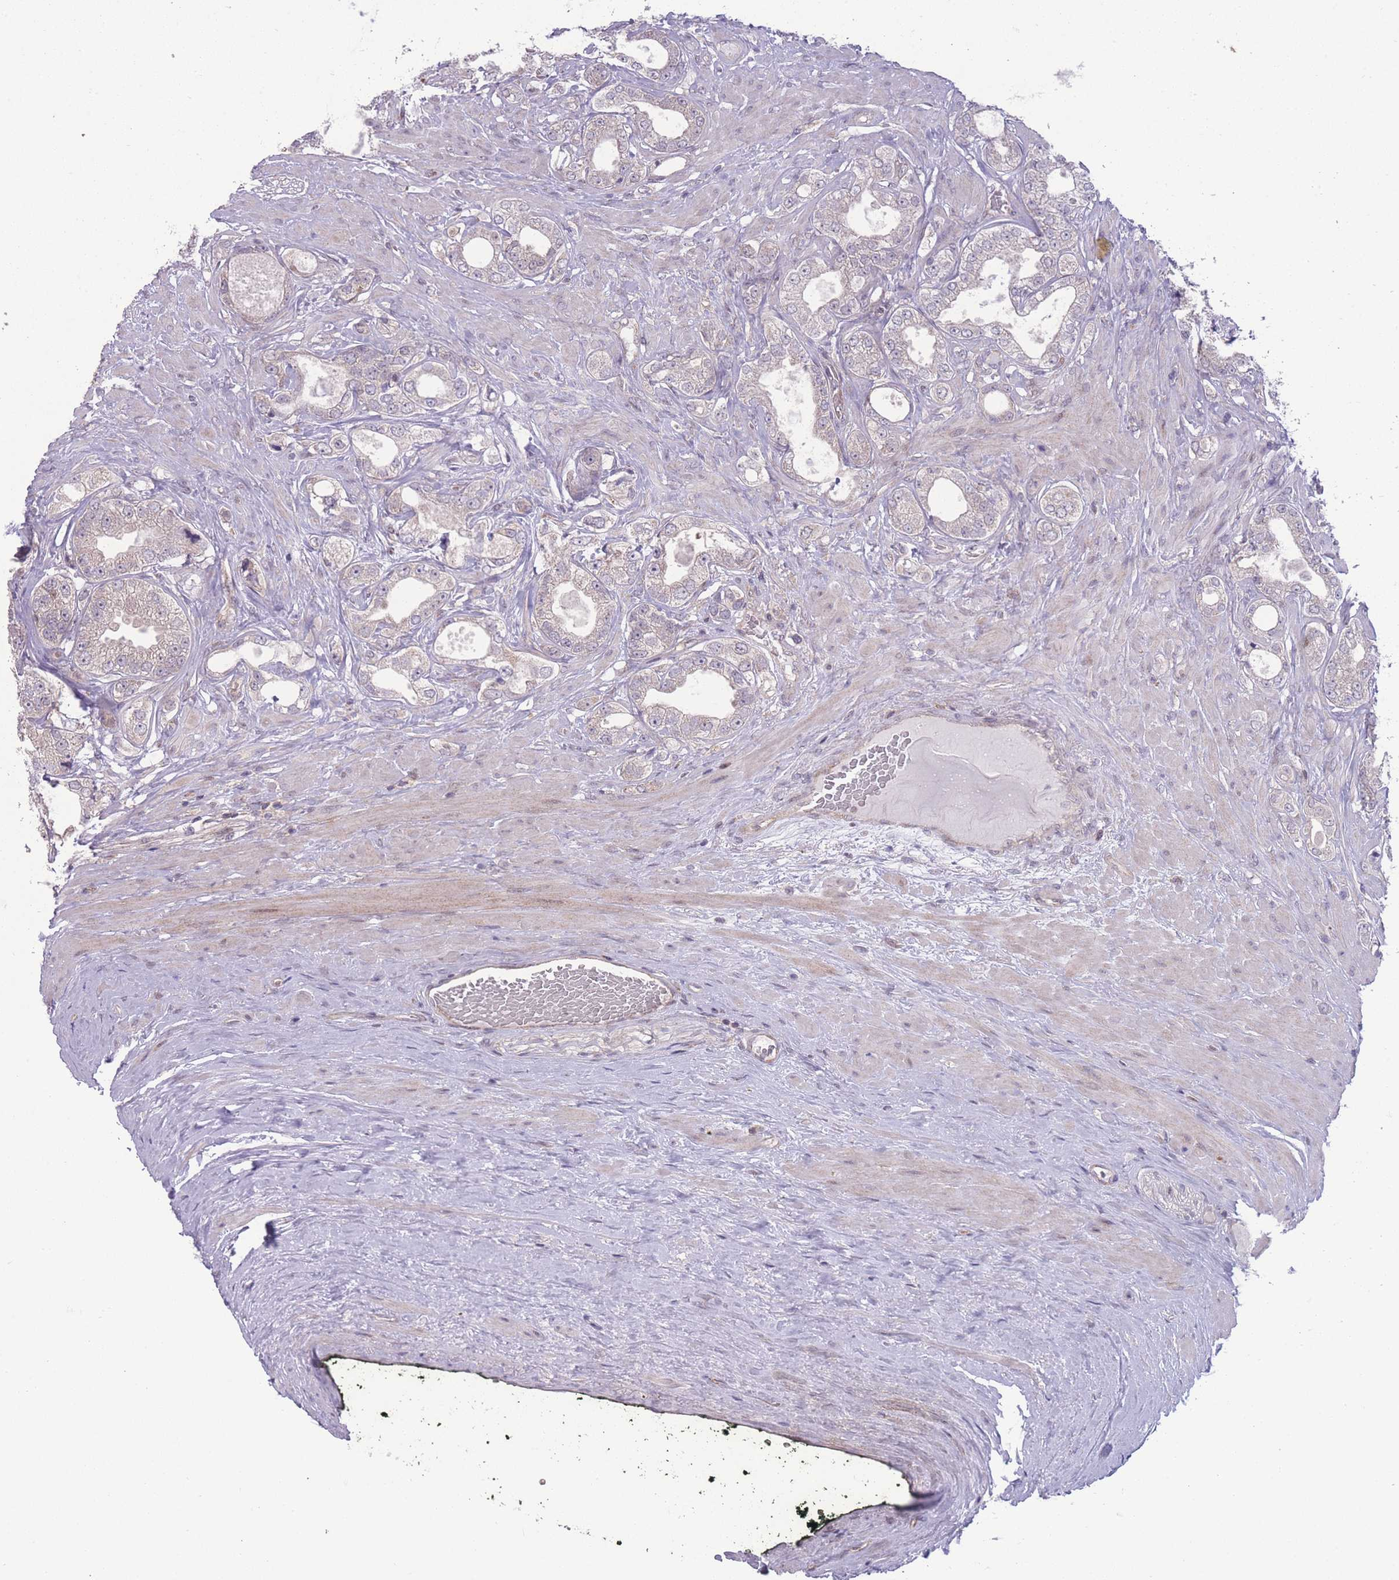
{"staining": {"intensity": "negative", "quantity": "none", "location": "none"}, "tissue": "prostate cancer", "cell_type": "Tumor cells", "image_type": "cancer", "snomed": [{"axis": "morphology", "description": "Adenocarcinoma, Low grade"}, {"axis": "topography", "description": "Prostate"}], "caption": "This is a image of immunohistochemistry (IHC) staining of prostate adenocarcinoma (low-grade), which shows no positivity in tumor cells.", "gene": "RIC8A", "patient": {"sex": "male", "age": 63}}